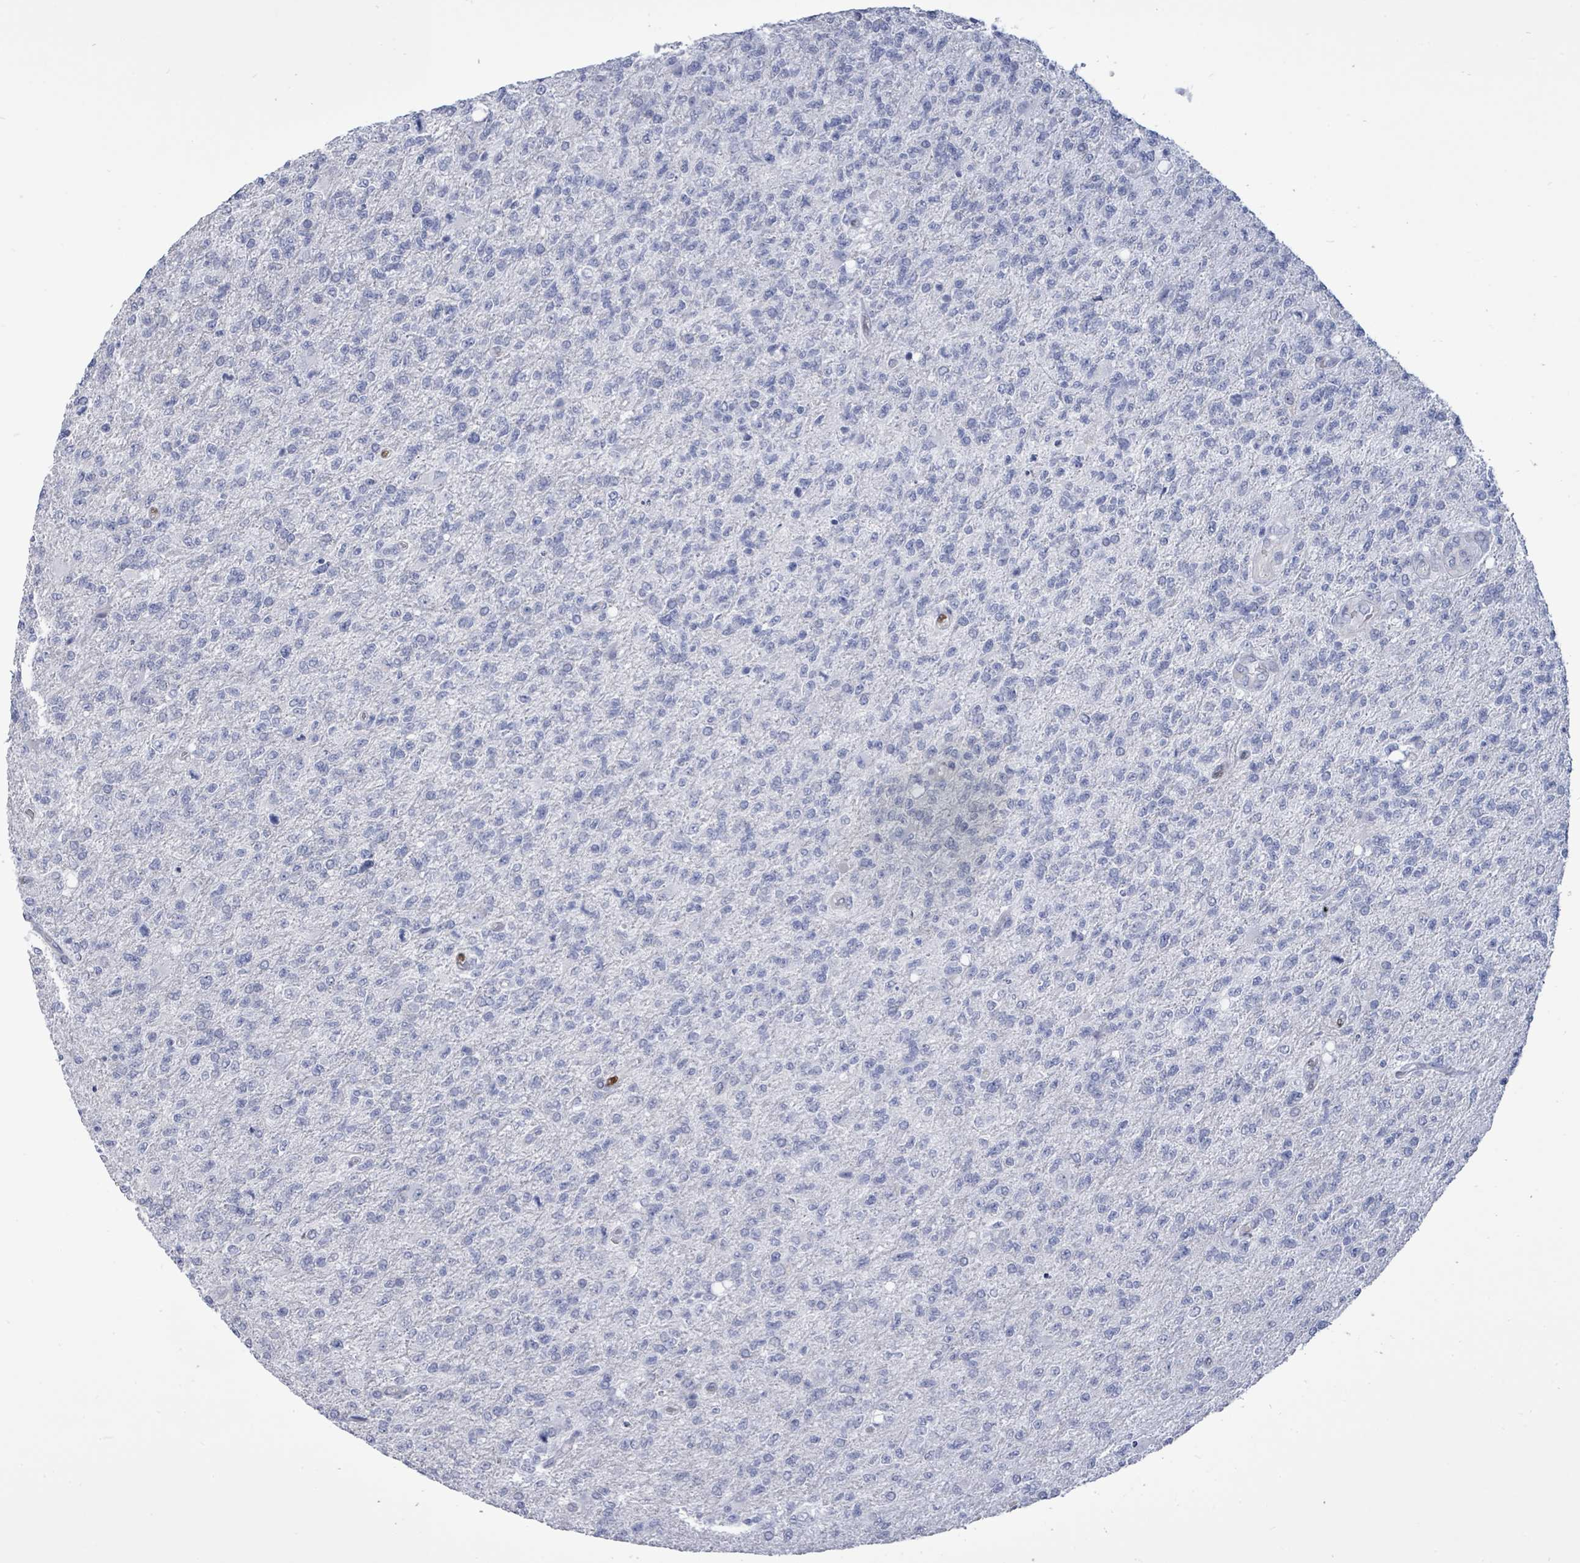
{"staining": {"intensity": "negative", "quantity": "none", "location": "none"}, "tissue": "glioma", "cell_type": "Tumor cells", "image_type": "cancer", "snomed": [{"axis": "morphology", "description": "Glioma, malignant, High grade"}, {"axis": "topography", "description": "Brain"}], "caption": "Immunohistochemistry of human malignant glioma (high-grade) demonstrates no expression in tumor cells.", "gene": "CT45A5", "patient": {"sex": "male", "age": 56}}